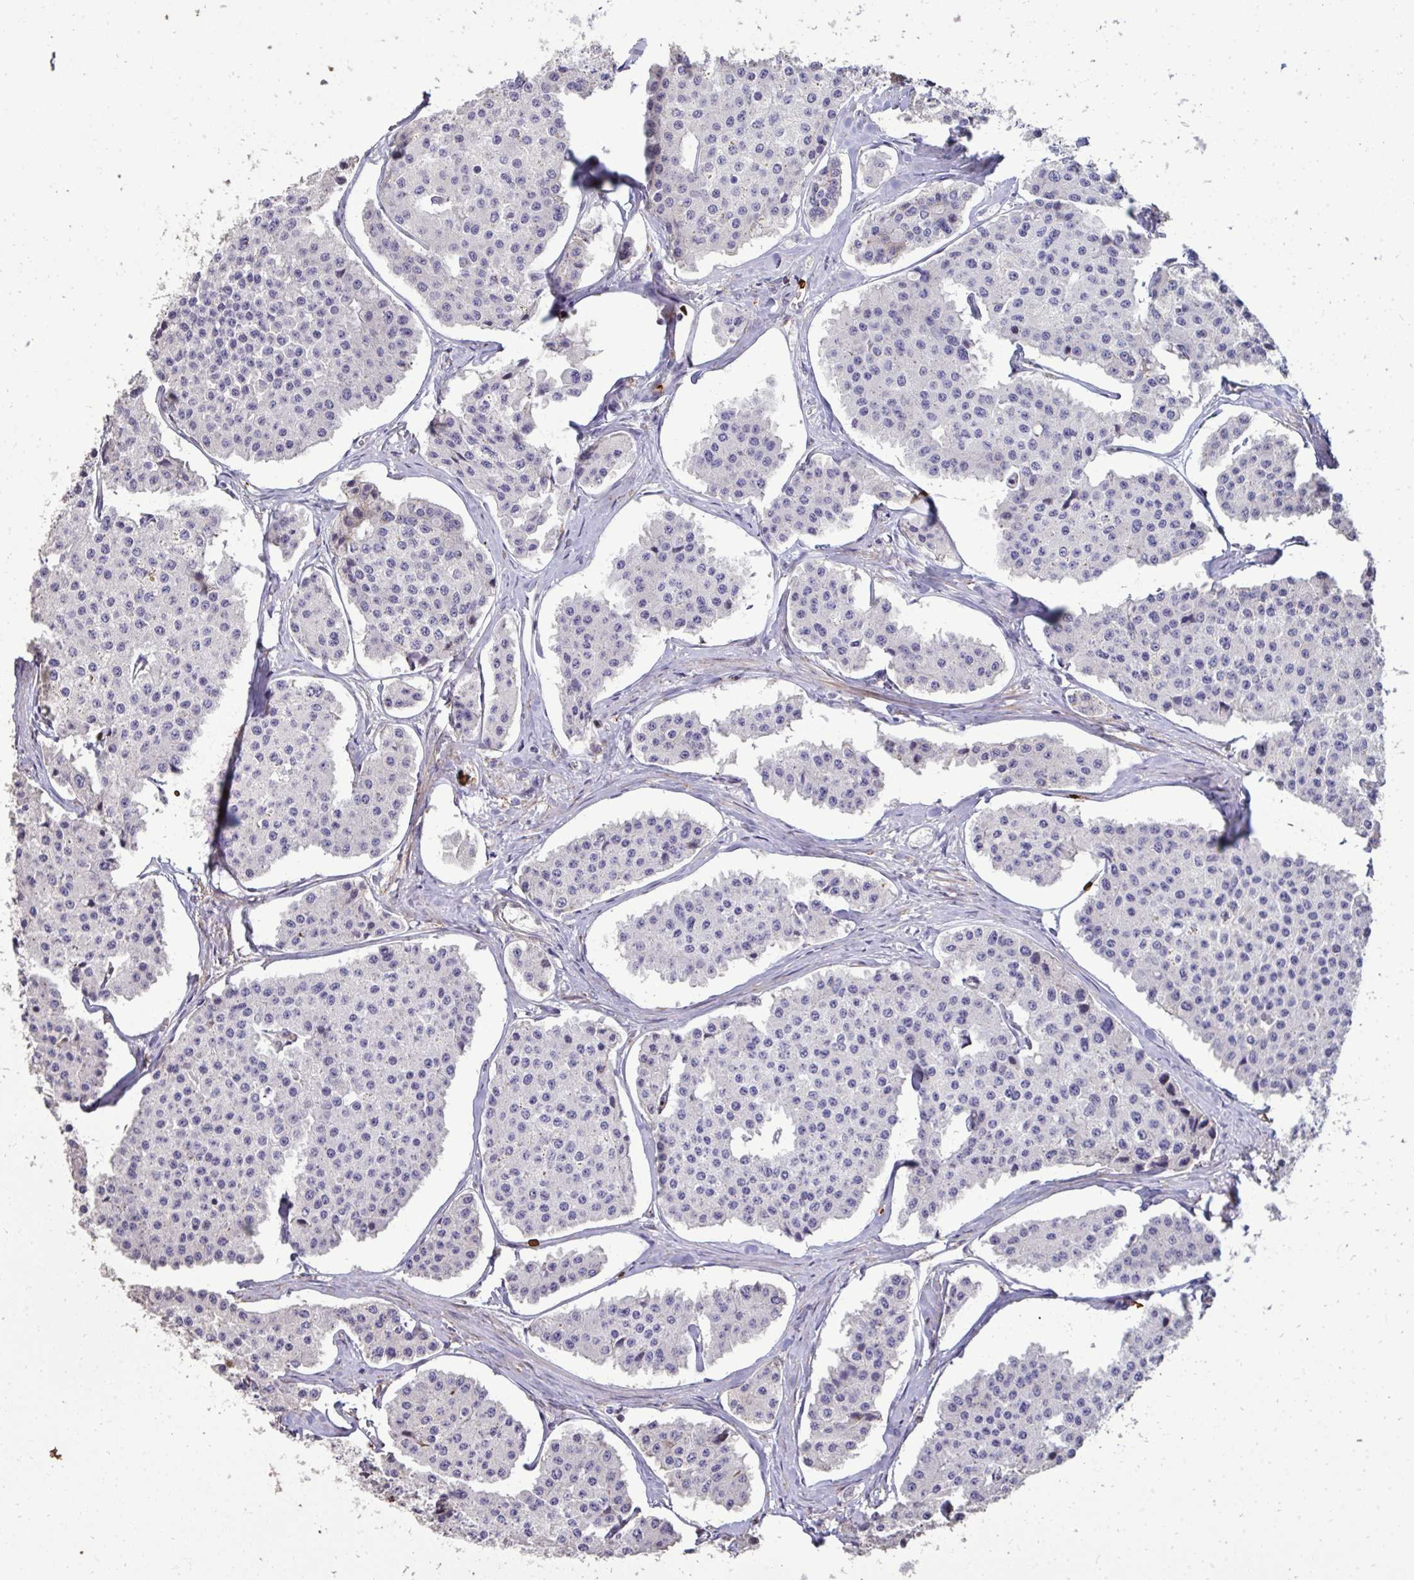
{"staining": {"intensity": "negative", "quantity": "none", "location": "none"}, "tissue": "carcinoid", "cell_type": "Tumor cells", "image_type": "cancer", "snomed": [{"axis": "morphology", "description": "Carcinoid, malignant, NOS"}, {"axis": "topography", "description": "Small intestine"}], "caption": "Carcinoid was stained to show a protein in brown. There is no significant staining in tumor cells.", "gene": "FIBCD1", "patient": {"sex": "female", "age": 65}}